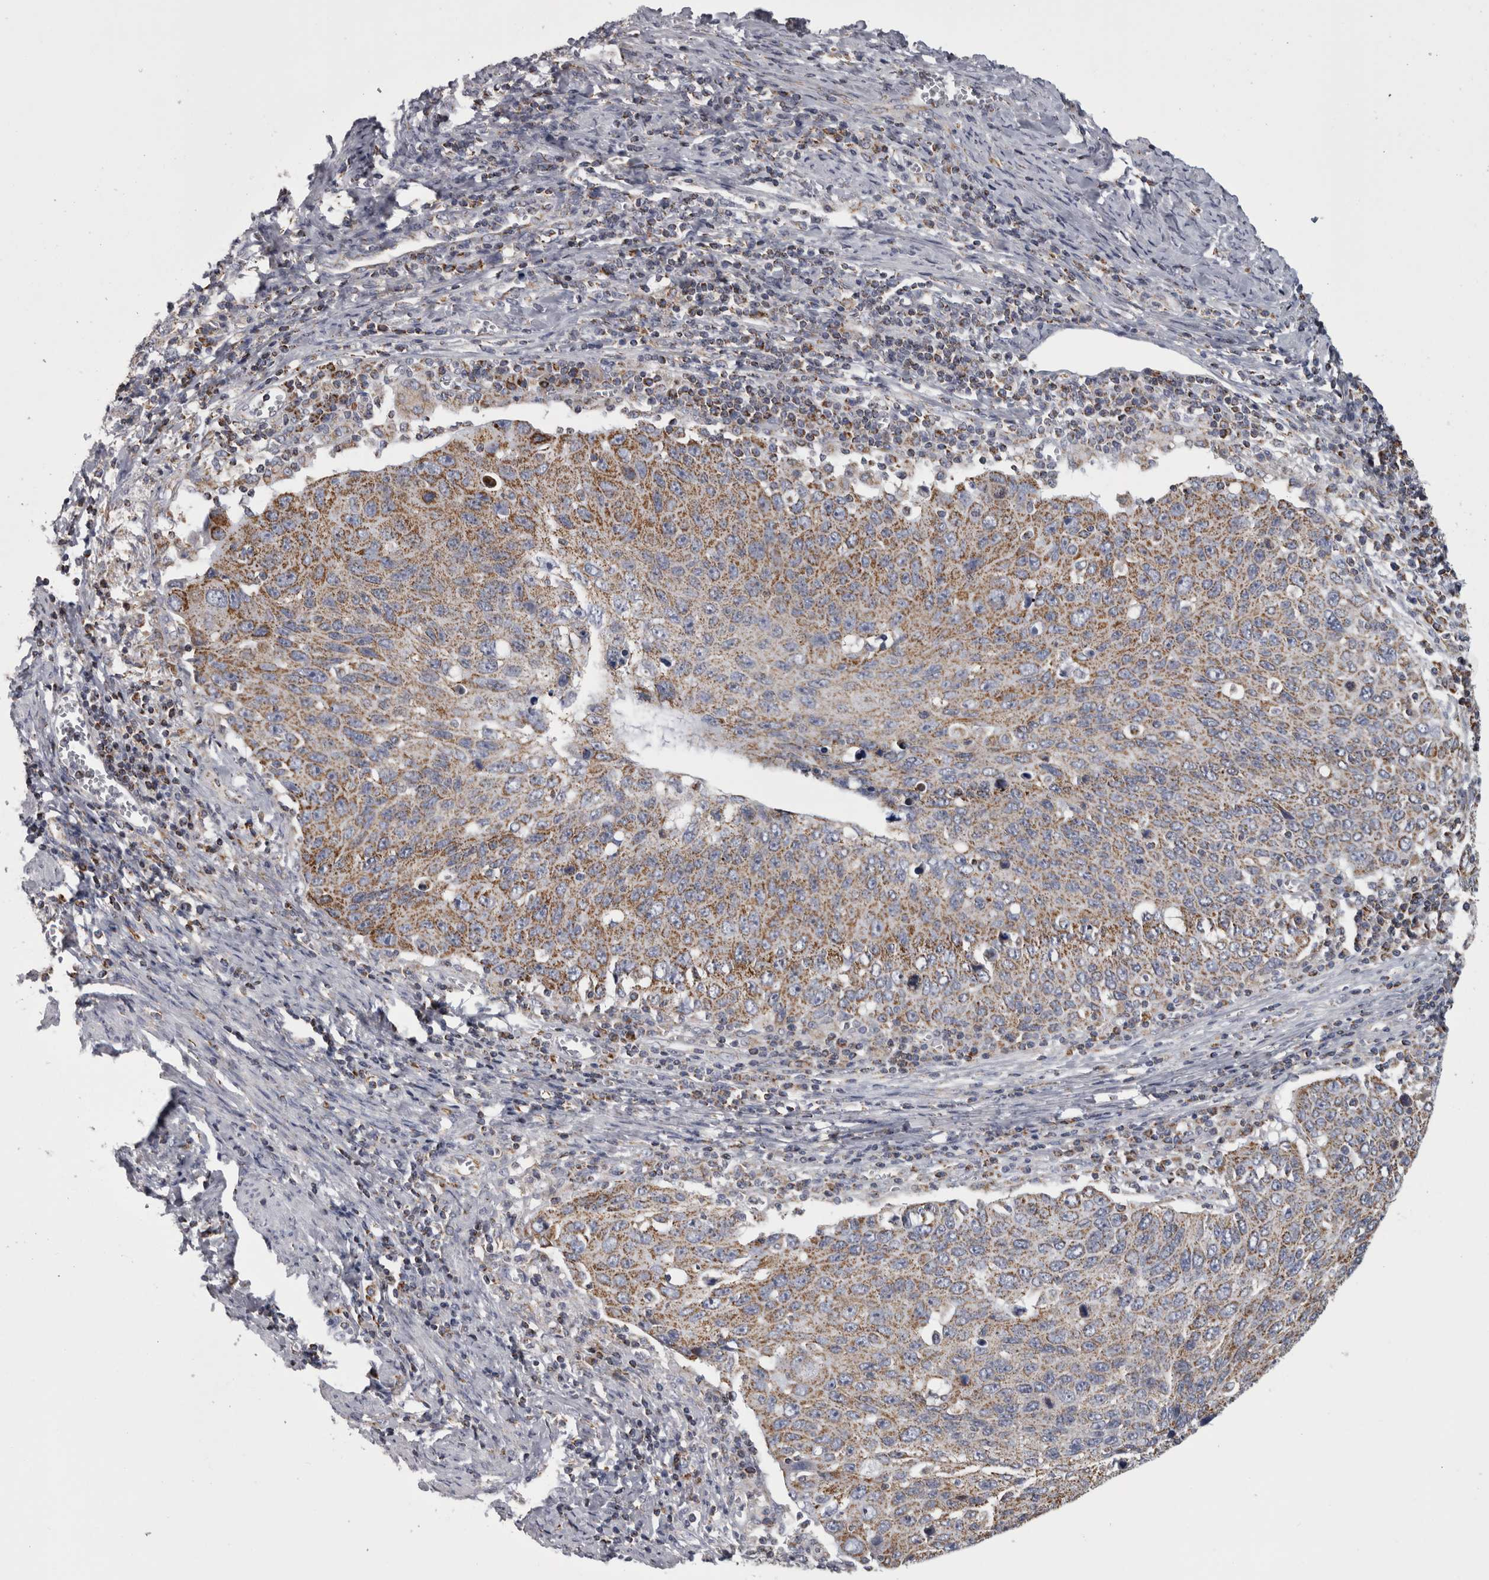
{"staining": {"intensity": "moderate", "quantity": "25%-75%", "location": "cytoplasmic/membranous"}, "tissue": "cervical cancer", "cell_type": "Tumor cells", "image_type": "cancer", "snomed": [{"axis": "morphology", "description": "Squamous cell carcinoma, NOS"}, {"axis": "topography", "description": "Cervix"}], "caption": "Protein analysis of cervical cancer (squamous cell carcinoma) tissue displays moderate cytoplasmic/membranous staining in about 25%-75% of tumor cells.", "gene": "MDH2", "patient": {"sex": "female", "age": 53}}